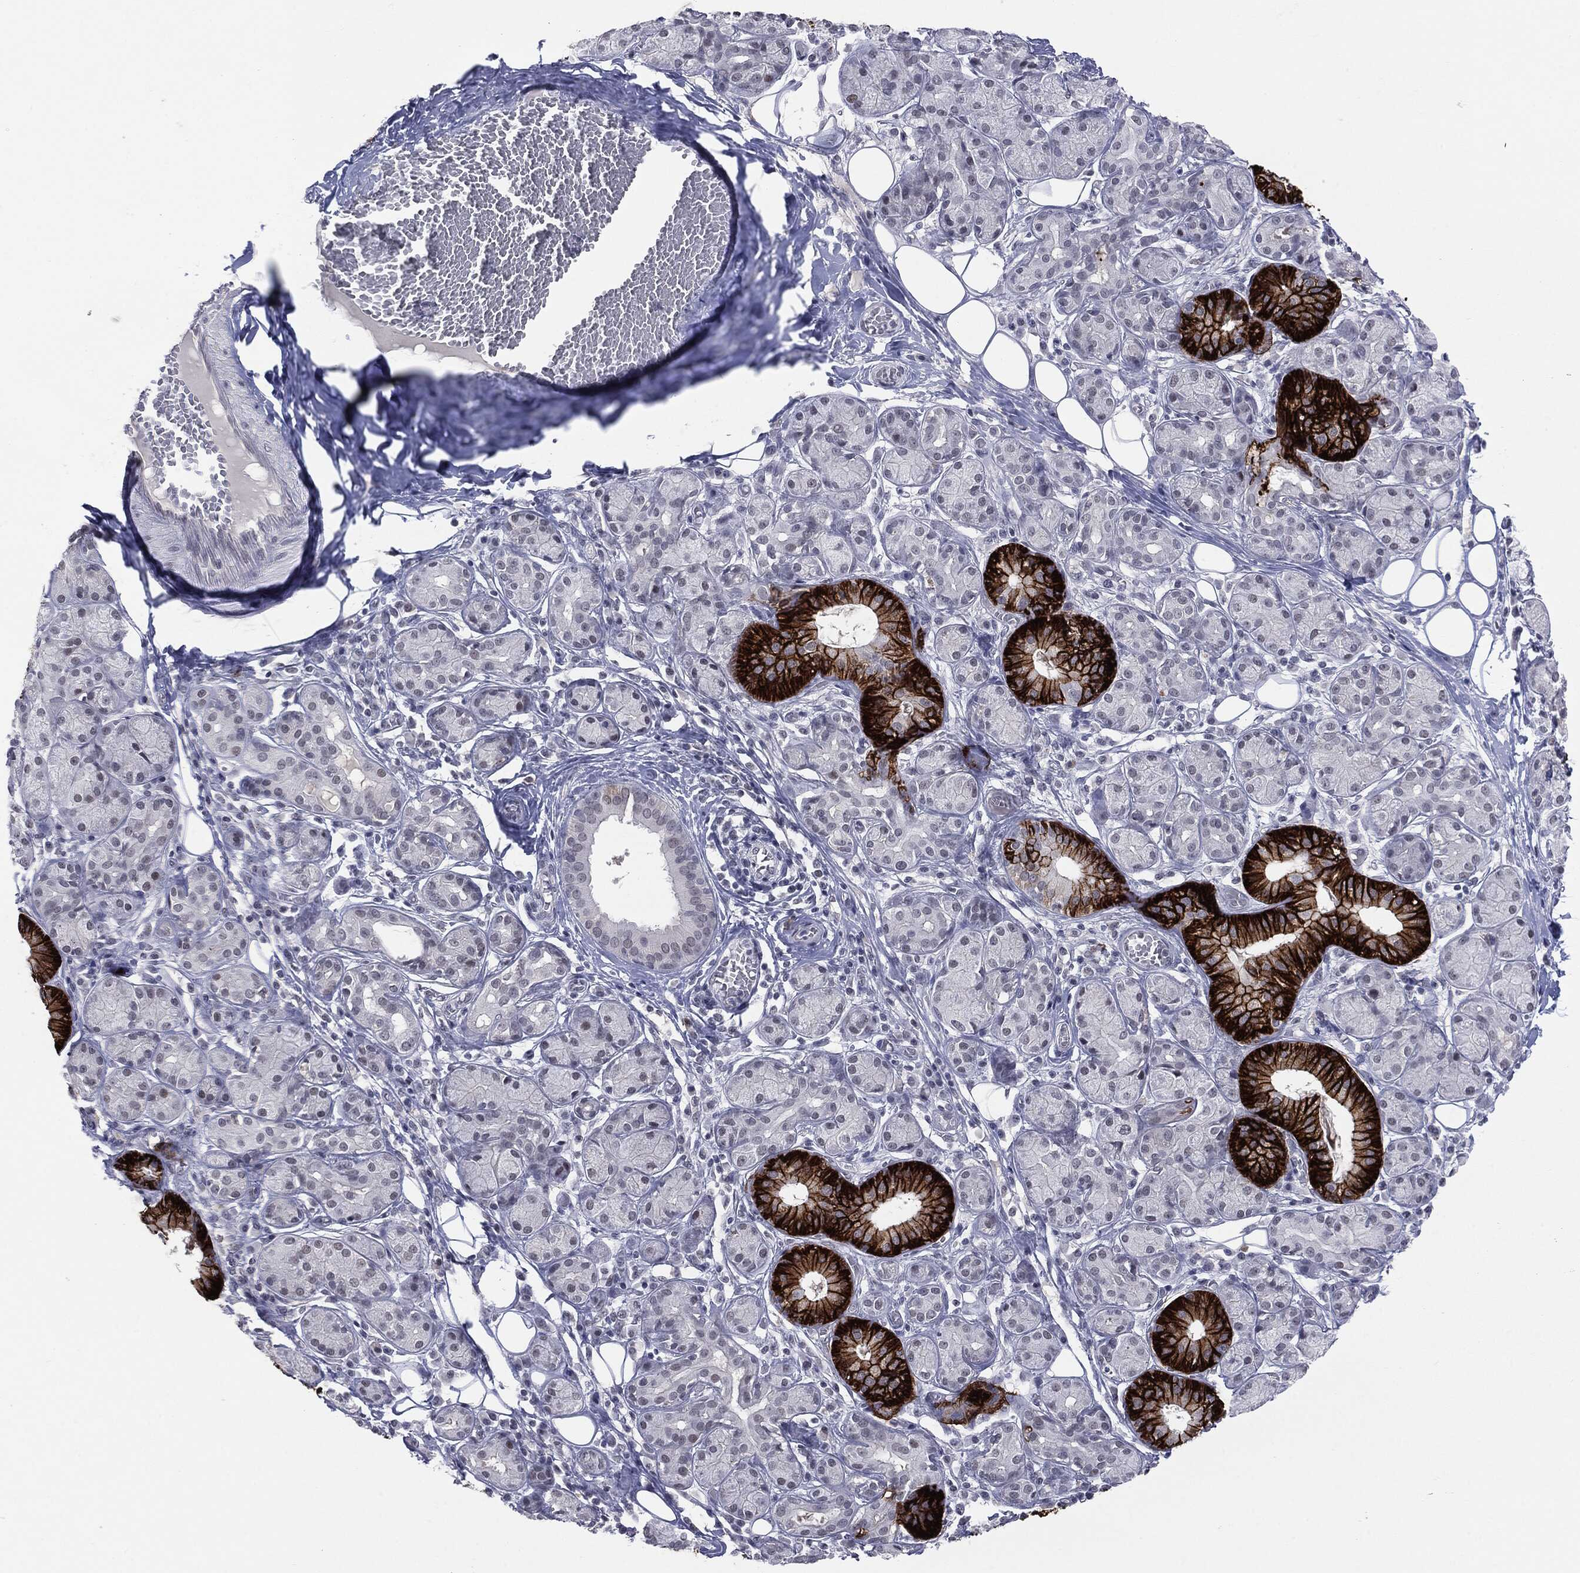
{"staining": {"intensity": "strong", "quantity": "<25%", "location": "cytoplasmic/membranous"}, "tissue": "salivary gland", "cell_type": "Glandular cells", "image_type": "normal", "snomed": [{"axis": "morphology", "description": "Normal tissue, NOS"}, {"axis": "topography", "description": "Salivary gland"}], "caption": "Protein staining exhibits strong cytoplasmic/membranous staining in about <25% of glandular cells in unremarkable salivary gland. (Stains: DAB (3,3'-diaminobenzidine) in brown, nuclei in blue, Microscopy: brightfield microscopy at high magnification).", "gene": "SLC5A5", "patient": {"sex": "male", "age": 71}}